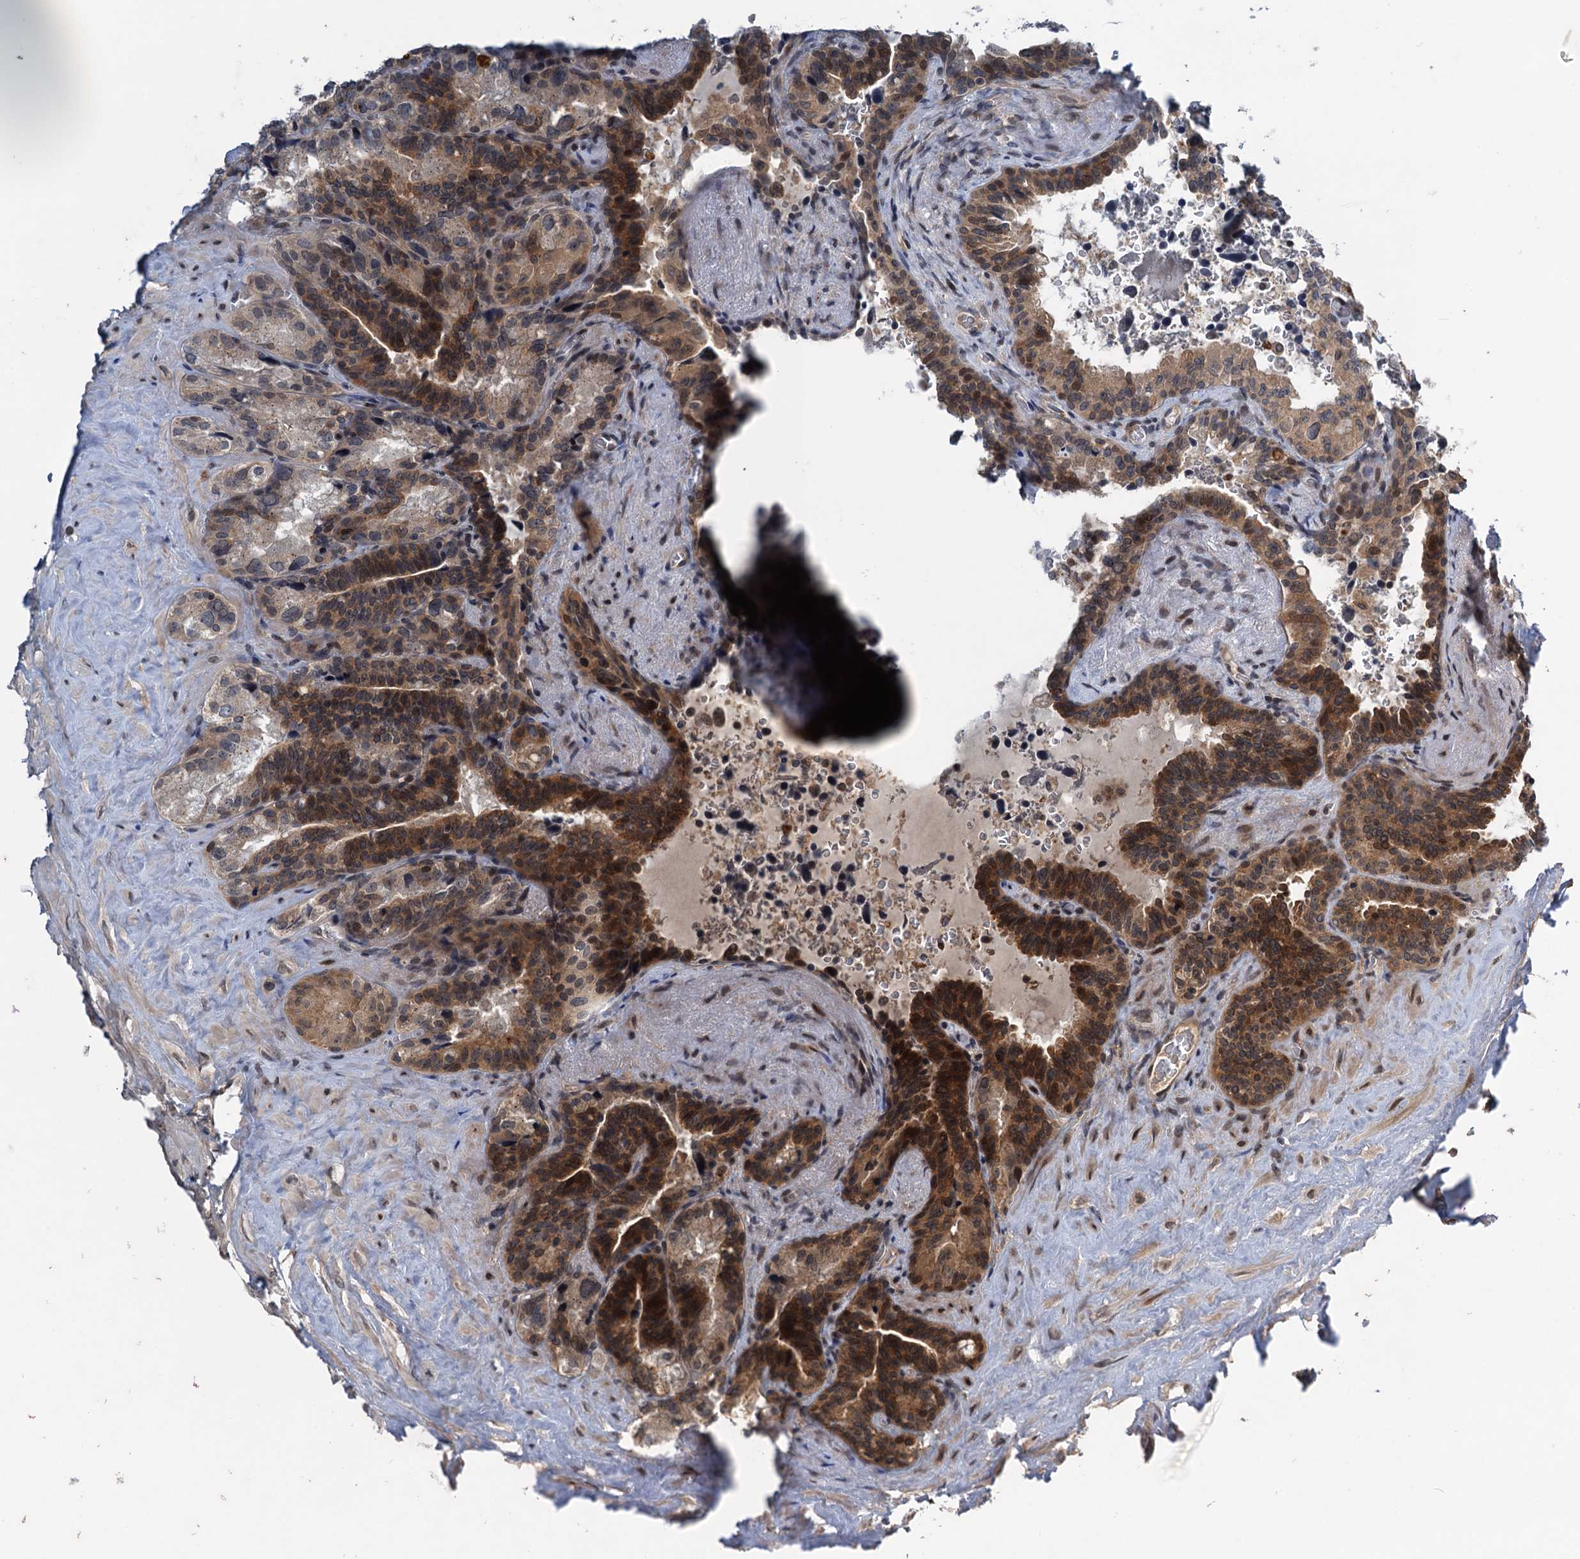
{"staining": {"intensity": "moderate", "quantity": ">75%", "location": "cytoplasmic/membranous"}, "tissue": "seminal vesicle", "cell_type": "Glandular cells", "image_type": "normal", "snomed": [{"axis": "morphology", "description": "Normal tissue, NOS"}, {"axis": "topography", "description": "Seminal veicle"}], "caption": "Human seminal vesicle stained for a protein (brown) demonstrates moderate cytoplasmic/membranous positive expression in about >75% of glandular cells.", "gene": "RNF165", "patient": {"sex": "male", "age": 68}}